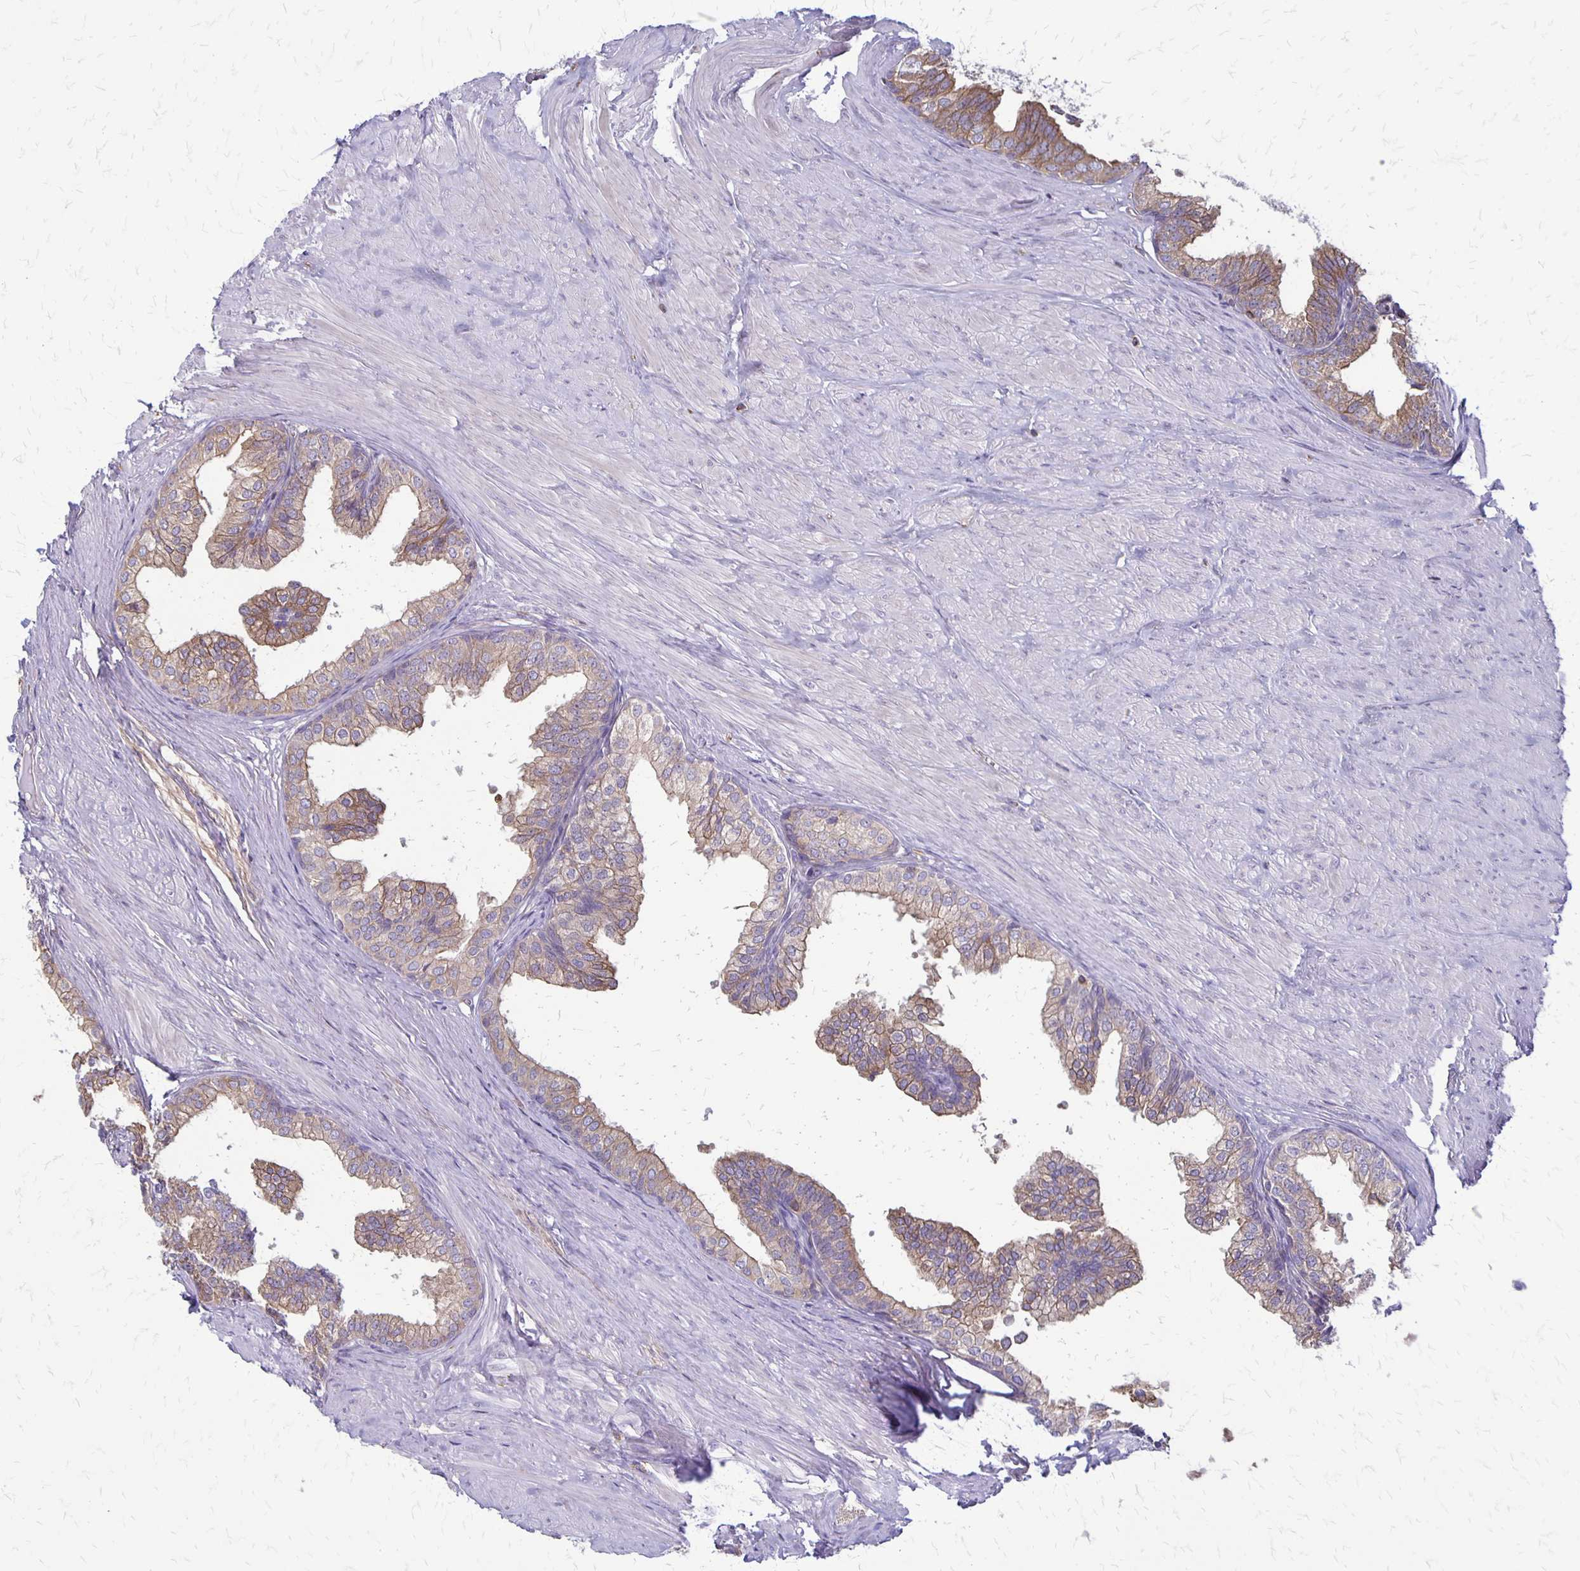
{"staining": {"intensity": "weak", "quantity": "25%-75%", "location": "cytoplasmic/membranous"}, "tissue": "prostate", "cell_type": "Glandular cells", "image_type": "normal", "snomed": [{"axis": "morphology", "description": "Normal tissue, NOS"}, {"axis": "topography", "description": "Prostate"}, {"axis": "topography", "description": "Peripheral nerve tissue"}], "caption": "Immunohistochemical staining of normal human prostate reveals 25%-75% levels of weak cytoplasmic/membranous protein positivity in about 25%-75% of glandular cells.", "gene": "SEPTIN5", "patient": {"sex": "male", "age": 55}}